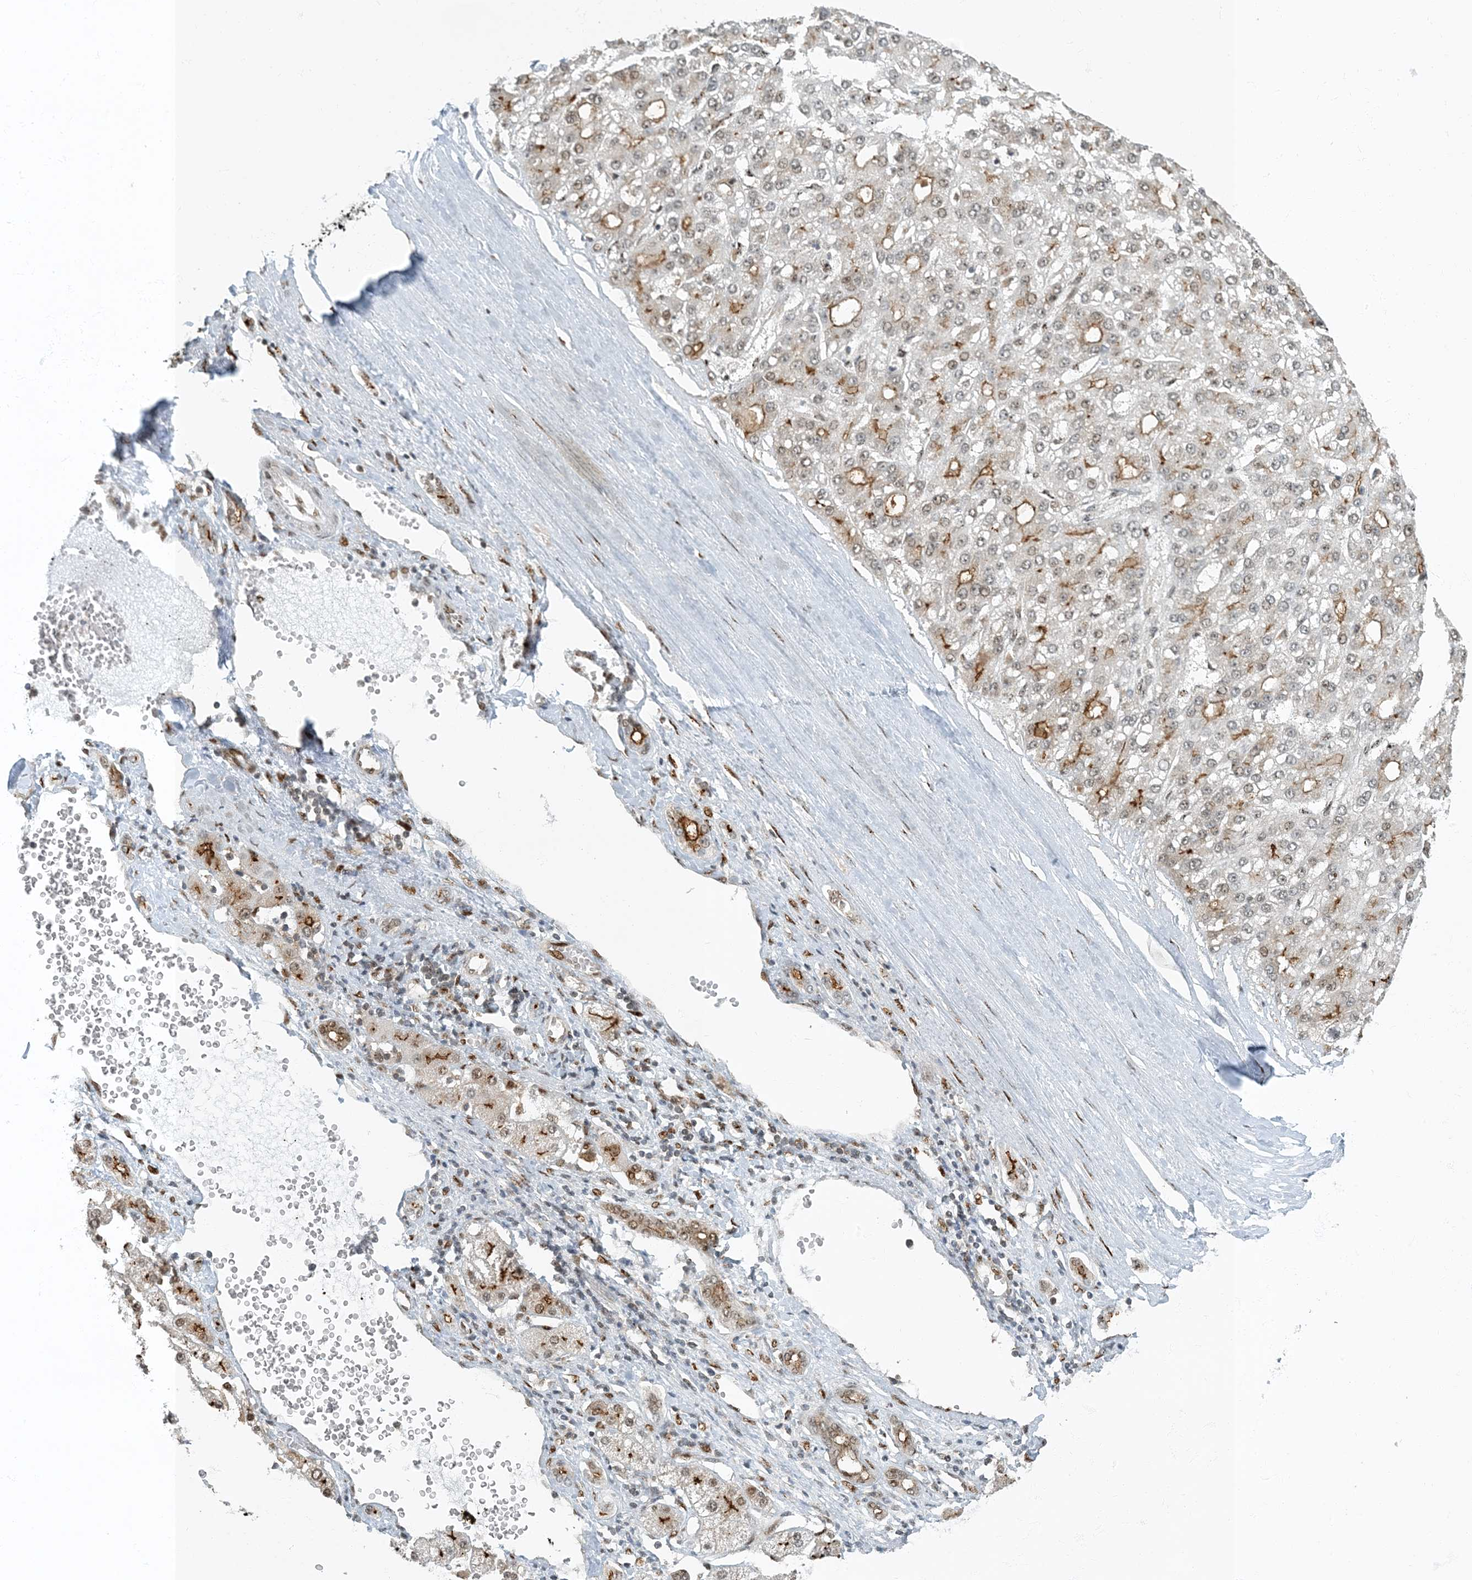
{"staining": {"intensity": "moderate", "quantity": ">75%", "location": "cytoplasmic/membranous,nuclear"}, "tissue": "liver cancer", "cell_type": "Tumor cells", "image_type": "cancer", "snomed": [{"axis": "morphology", "description": "Carcinoma, Hepatocellular, NOS"}, {"axis": "topography", "description": "Liver"}], "caption": "An immunohistochemistry (IHC) image of neoplastic tissue is shown. Protein staining in brown highlights moderate cytoplasmic/membranous and nuclear positivity in hepatocellular carcinoma (liver) within tumor cells. (brown staining indicates protein expression, while blue staining denotes nuclei).", "gene": "MBD1", "patient": {"sex": "male", "age": 67}}